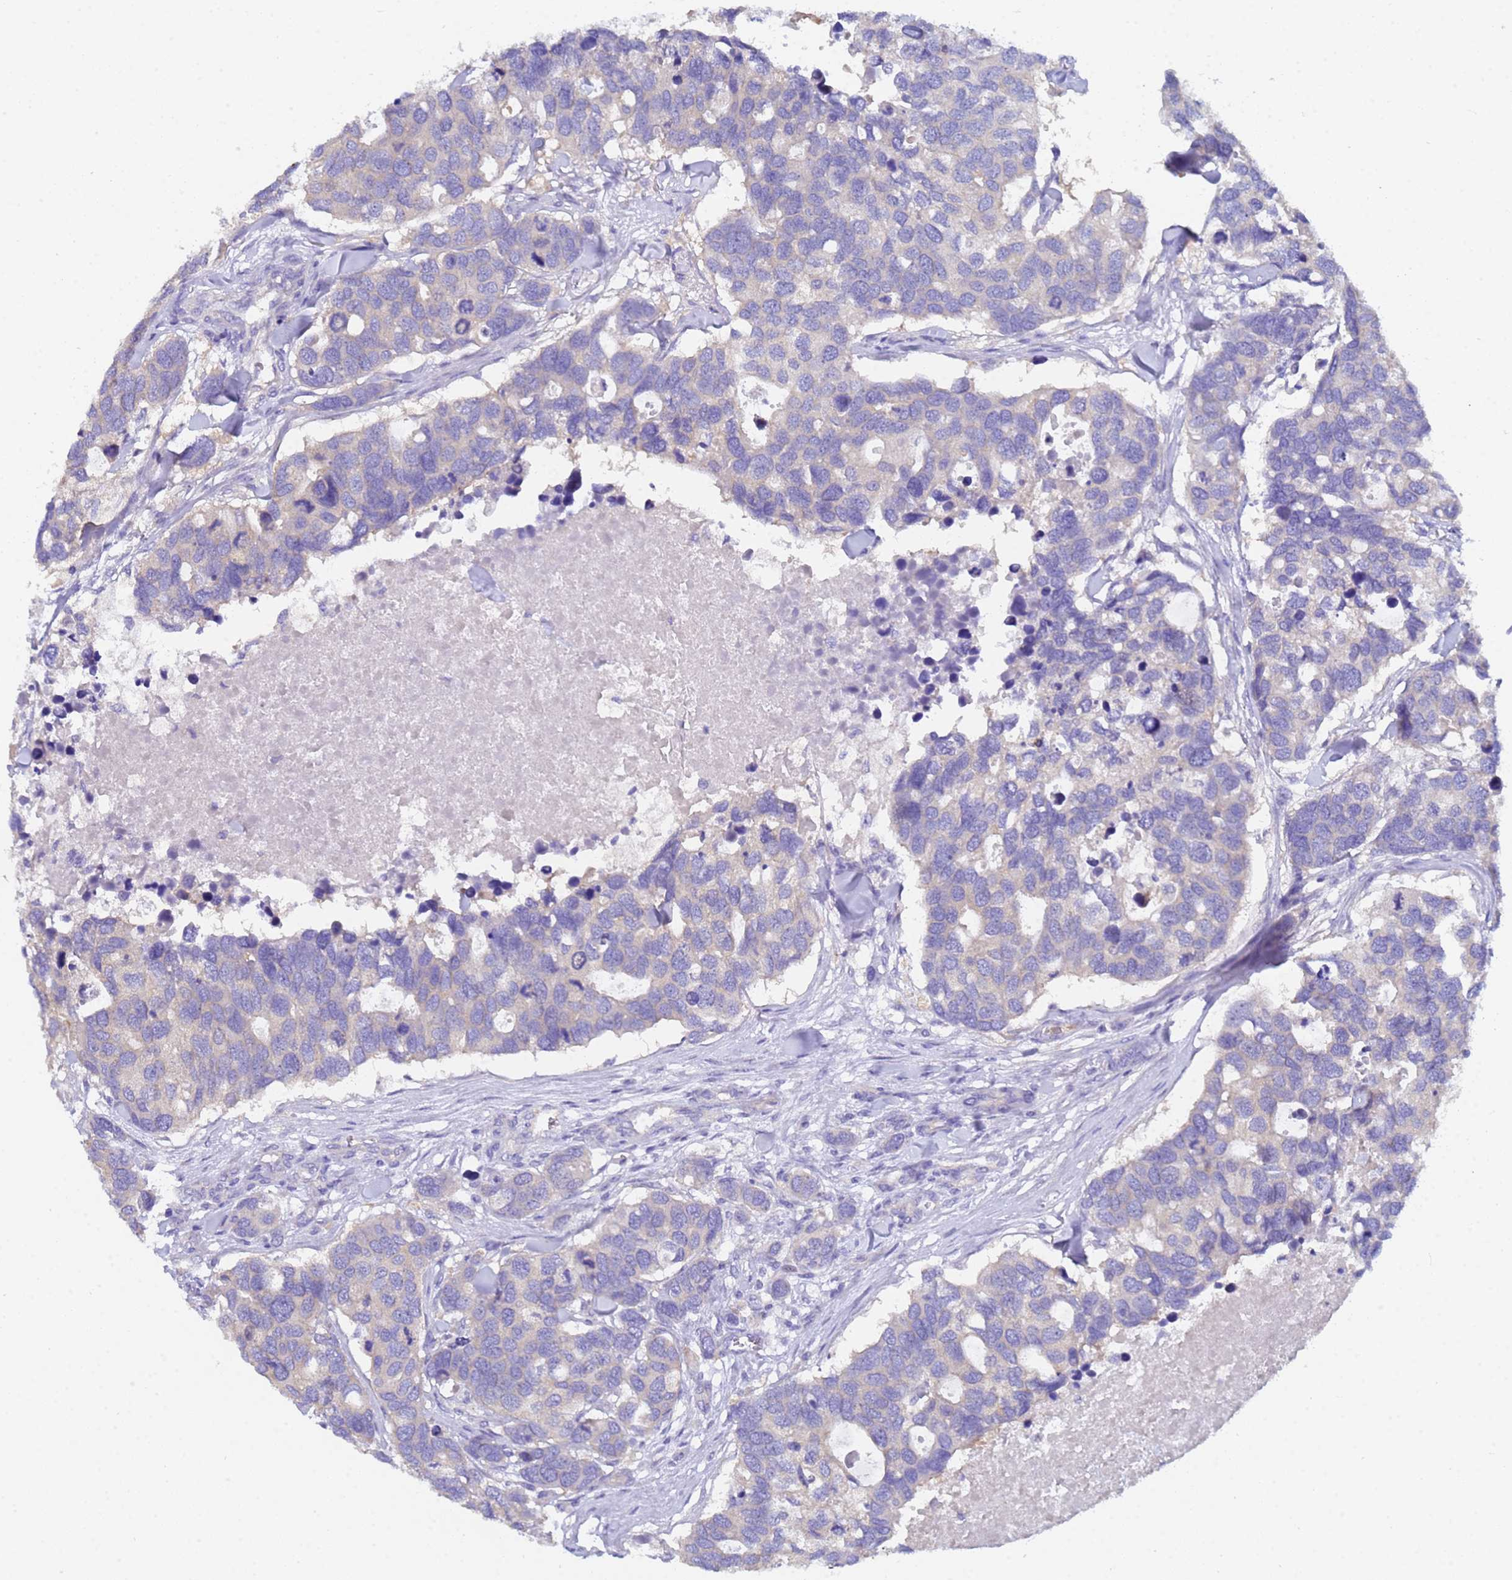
{"staining": {"intensity": "negative", "quantity": "none", "location": "none"}, "tissue": "breast cancer", "cell_type": "Tumor cells", "image_type": "cancer", "snomed": [{"axis": "morphology", "description": "Duct carcinoma"}, {"axis": "topography", "description": "Breast"}], "caption": "IHC histopathology image of neoplastic tissue: human invasive ductal carcinoma (breast) stained with DAB reveals no significant protein expression in tumor cells. (DAB immunohistochemistry, high magnification).", "gene": "UBE2O", "patient": {"sex": "female", "age": 83}}